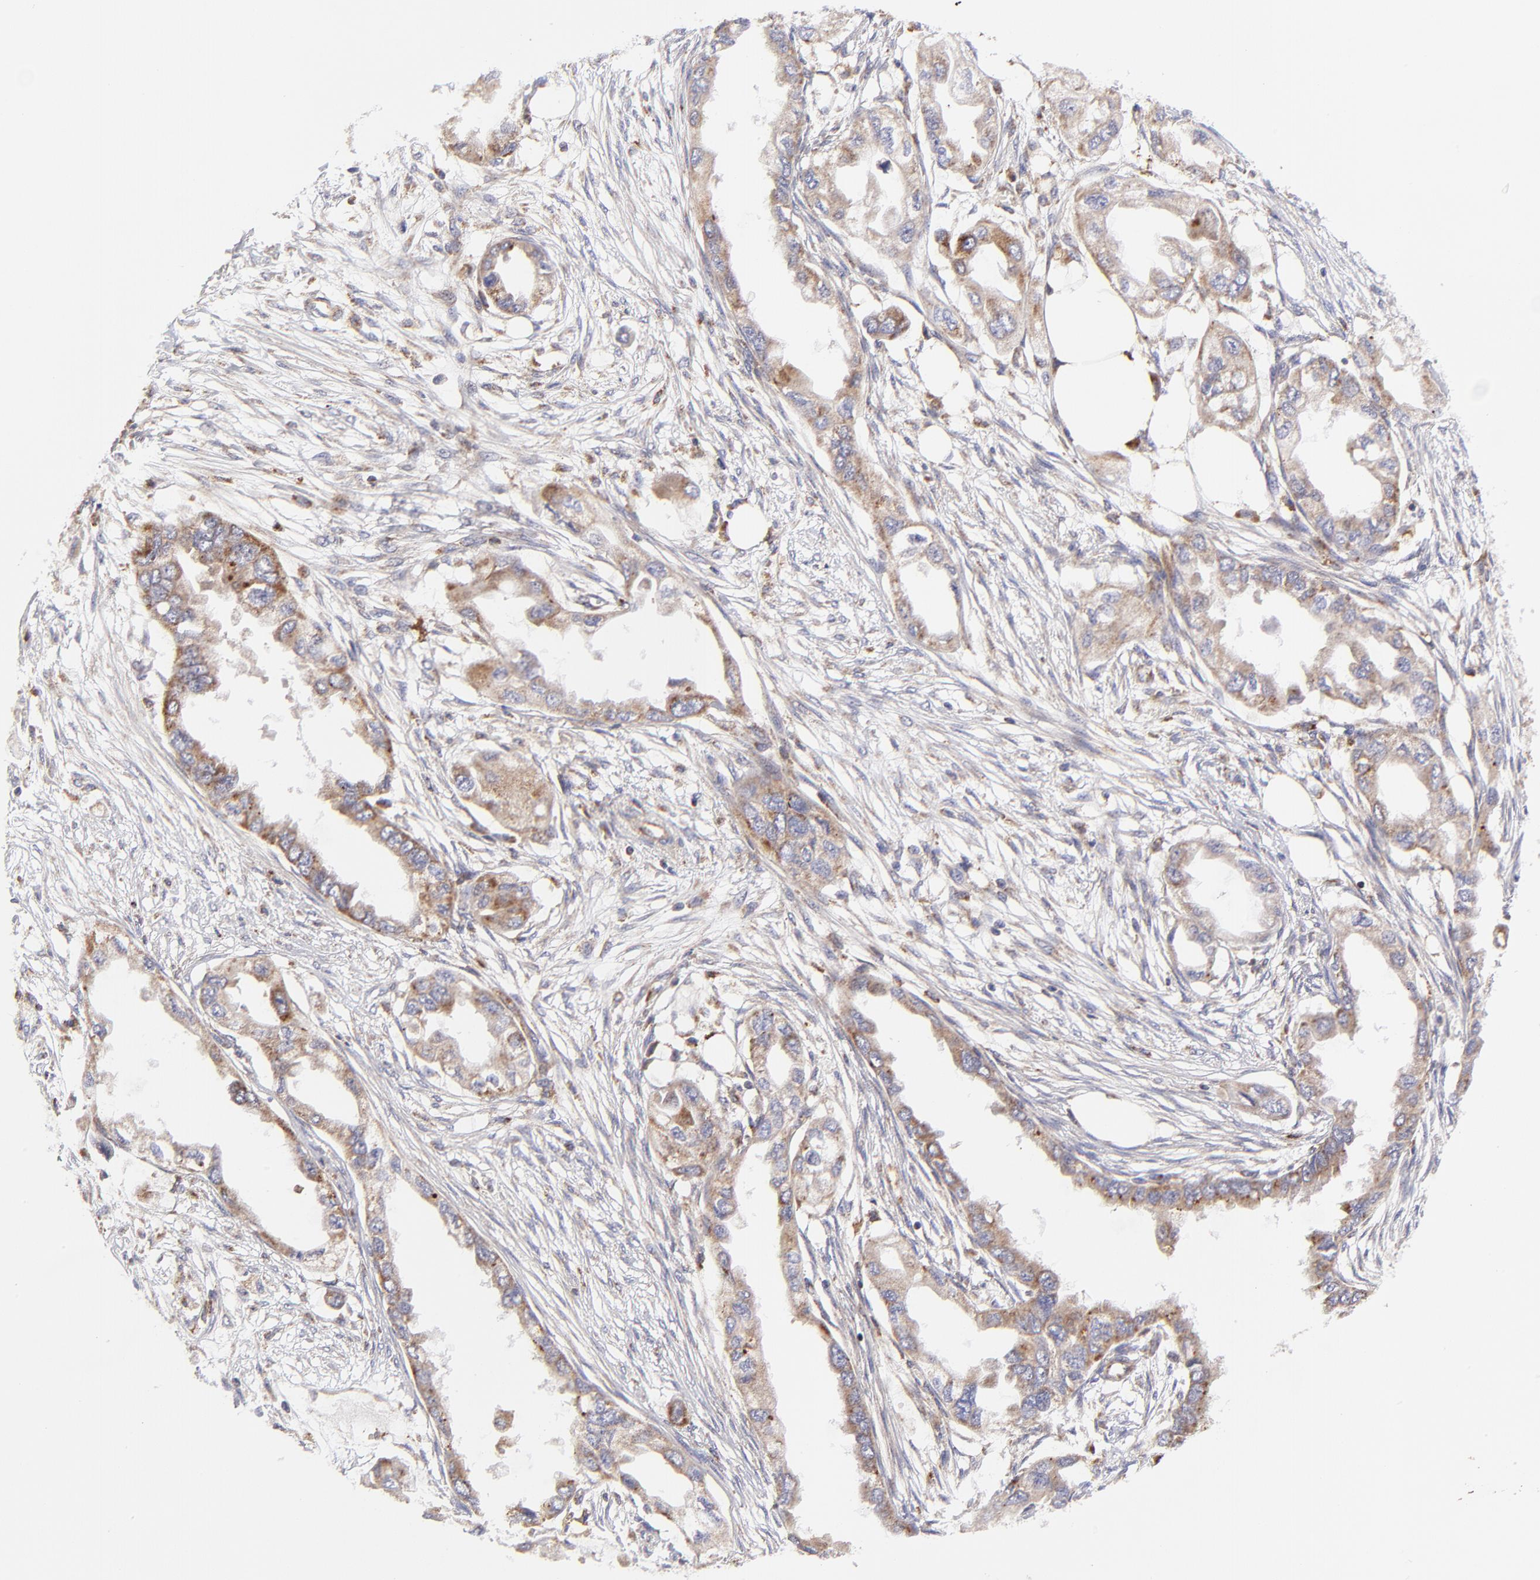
{"staining": {"intensity": "weak", "quantity": ">75%", "location": "cytoplasmic/membranous"}, "tissue": "endometrial cancer", "cell_type": "Tumor cells", "image_type": "cancer", "snomed": [{"axis": "morphology", "description": "Adenocarcinoma, NOS"}, {"axis": "topography", "description": "Endometrium"}], "caption": "Immunohistochemistry (IHC) image of neoplastic tissue: human adenocarcinoma (endometrial) stained using IHC demonstrates low levels of weak protein expression localized specifically in the cytoplasmic/membranous of tumor cells, appearing as a cytoplasmic/membranous brown color.", "gene": "MAP2K7", "patient": {"sex": "female", "age": 67}}